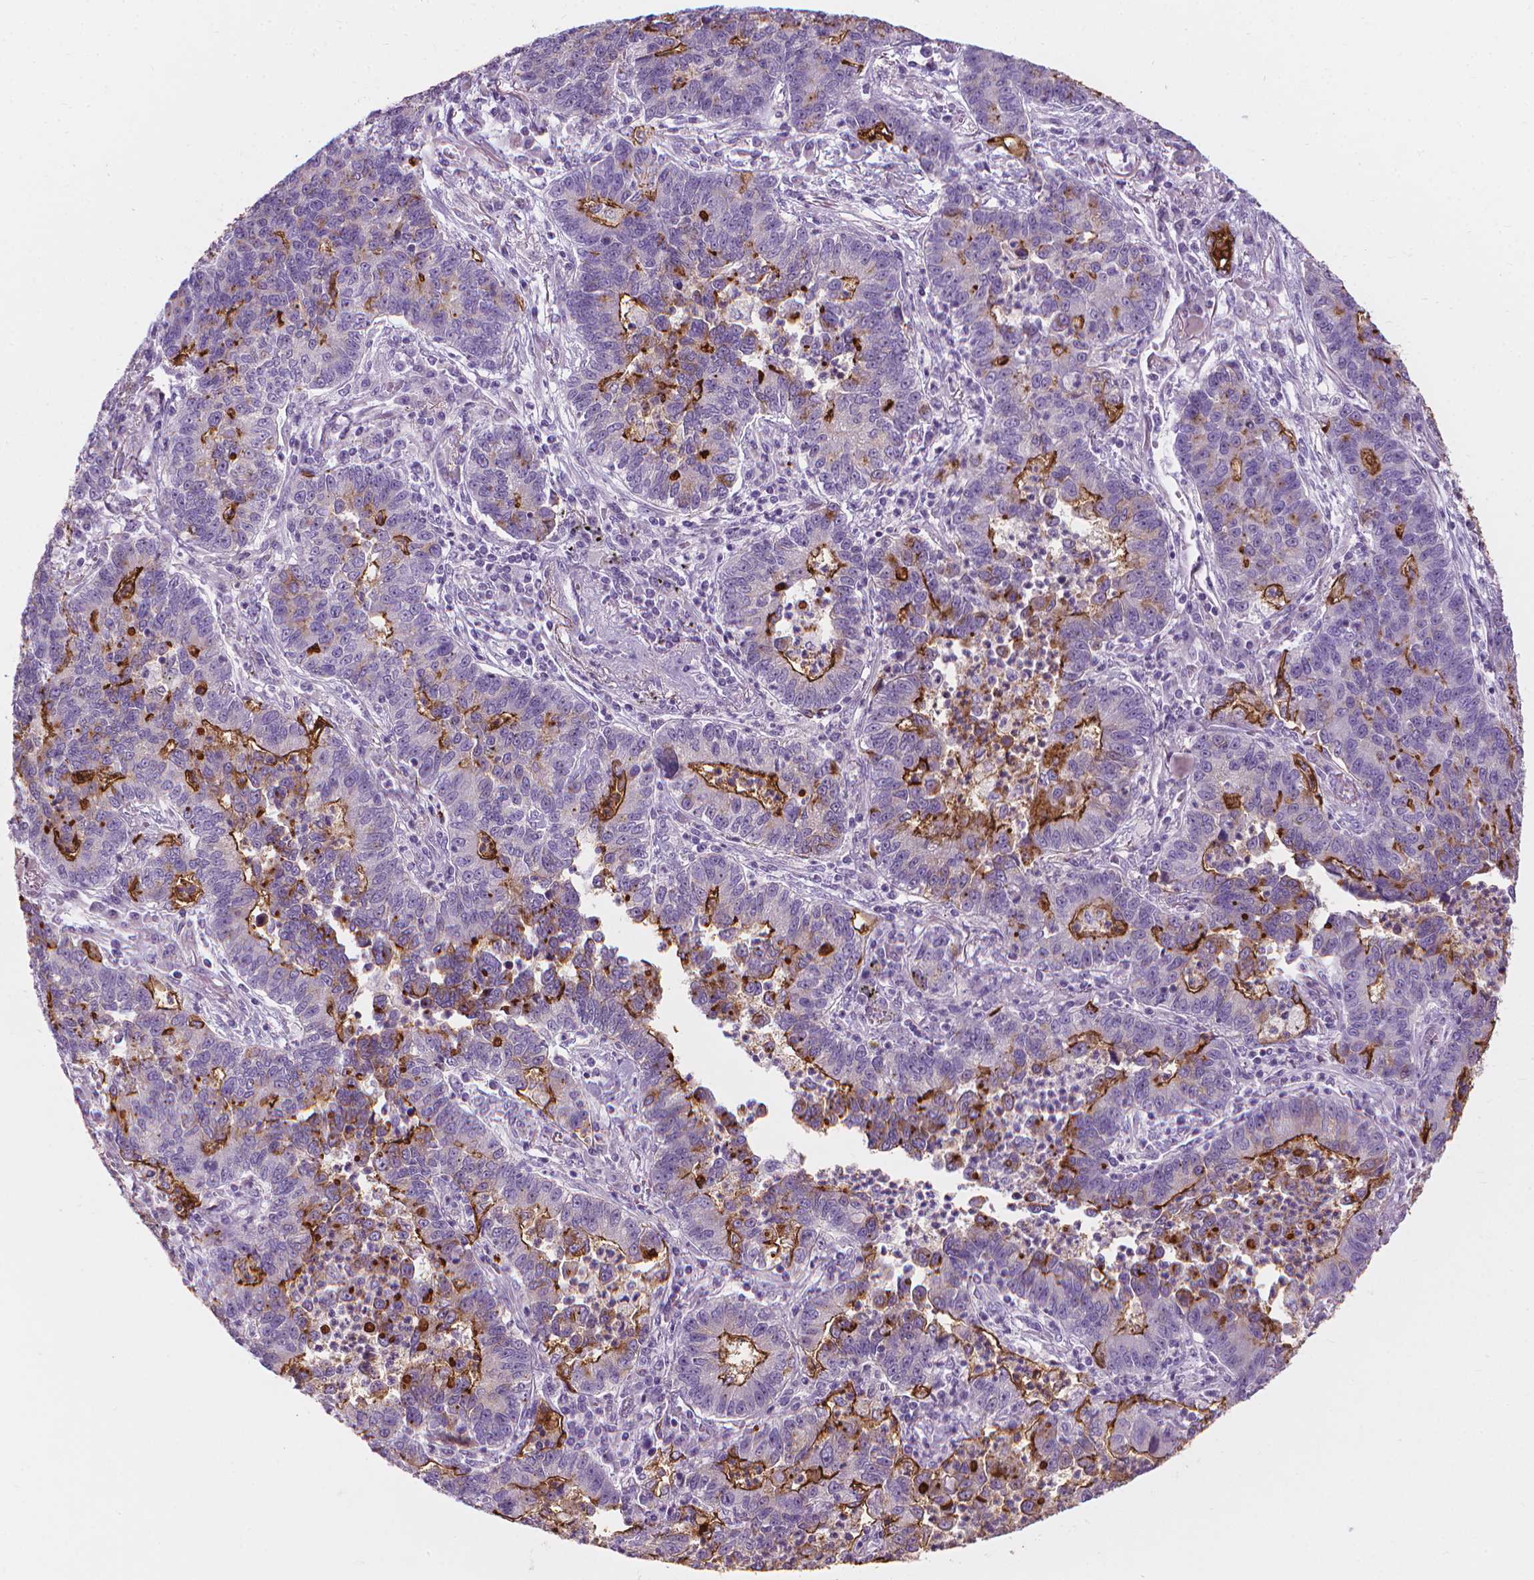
{"staining": {"intensity": "moderate", "quantity": "<25%", "location": "cytoplasmic/membranous"}, "tissue": "lung cancer", "cell_type": "Tumor cells", "image_type": "cancer", "snomed": [{"axis": "morphology", "description": "Adenocarcinoma, NOS"}, {"axis": "topography", "description": "Lung"}], "caption": "The image shows staining of lung cancer, revealing moderate cytoplasmic/membranous protein expression (brown color) within tumor cells.", "gene": "GPRC5A", "patient": {"sex": "female", "age": 57}}